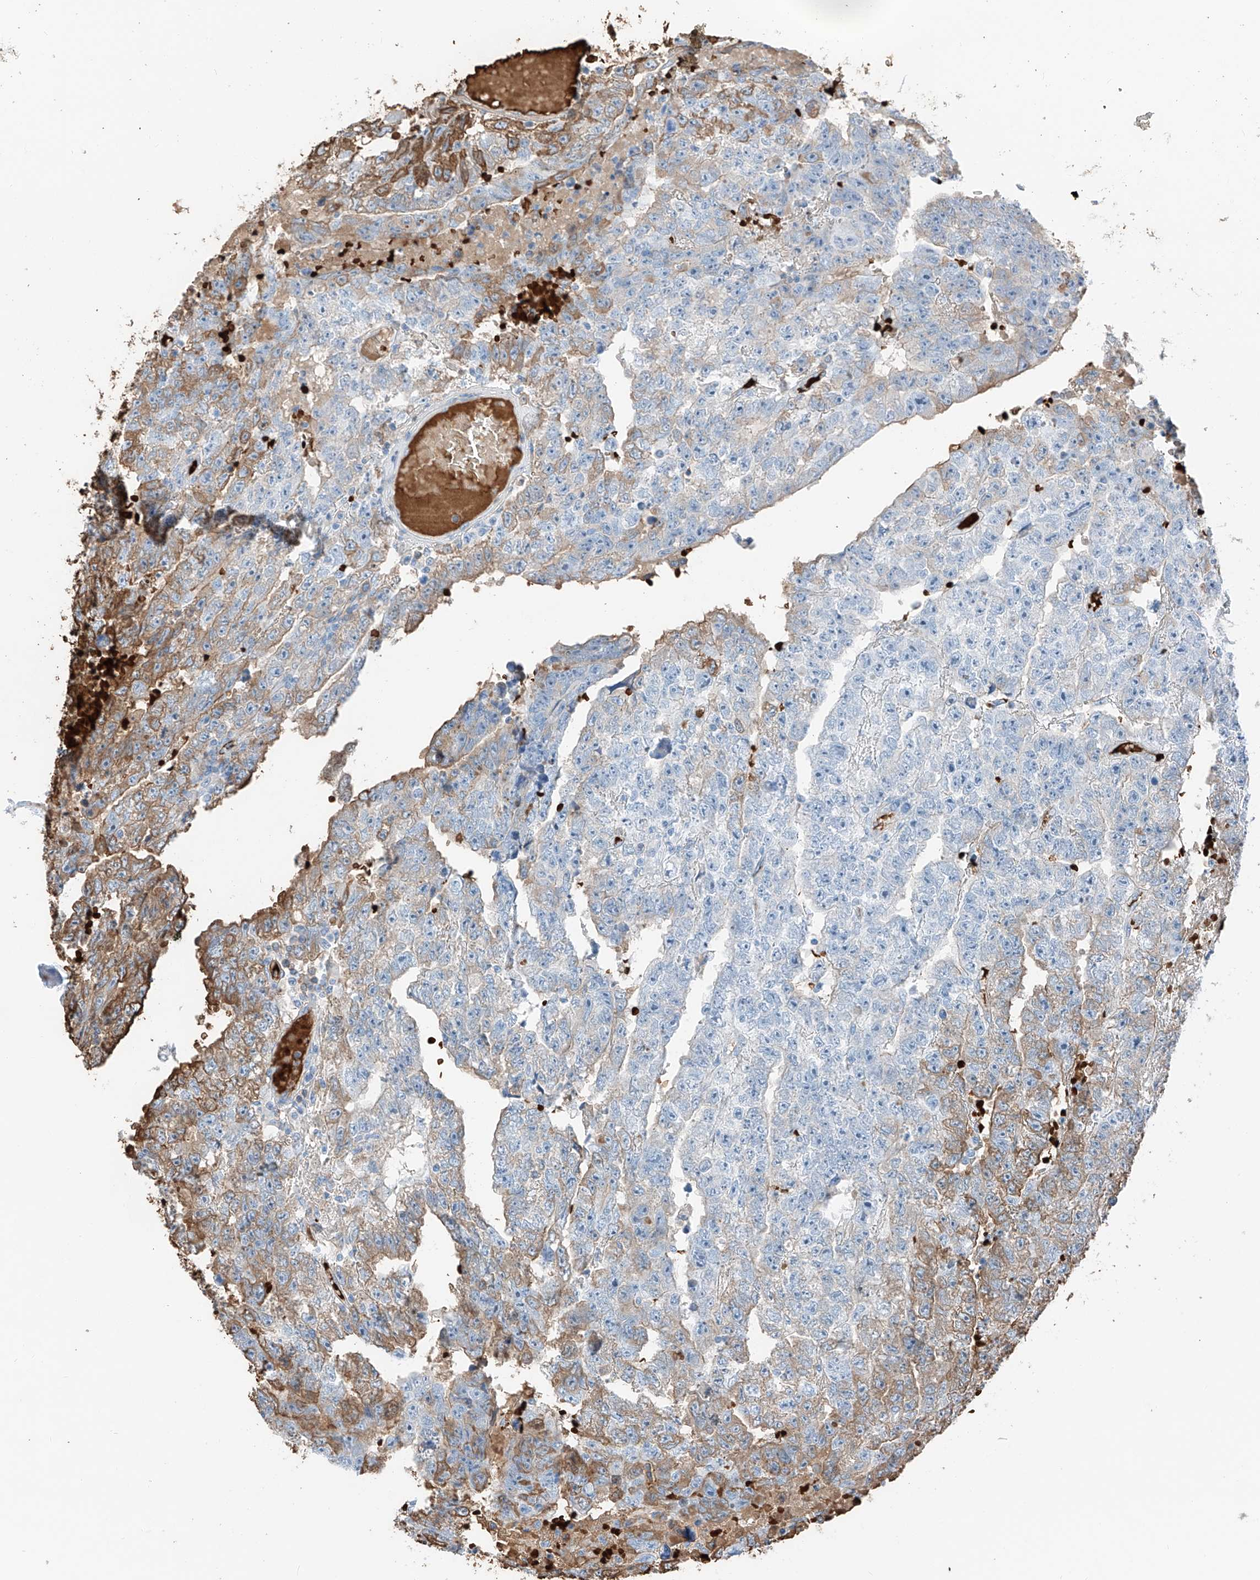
{"staining": {"intensity": "negative", "quantity": "none", "location": "none"}, "tissue": "testis cancer", "cell_type": "Tumor cells", "image_type": "cancer", "snomed": [{"axis": "morphology", "description": "Carcinoma, Embryonal, NOS"}, {"axis": "topography", "description": "Testis"}], "caption": "DAB immunohistochemical staining of testis cancer (embryonal carcinoma) exhibits no significant positivity in tumor cells.", "gene": "PRSS23", "patient": {"sex": "male", "age": 25}}